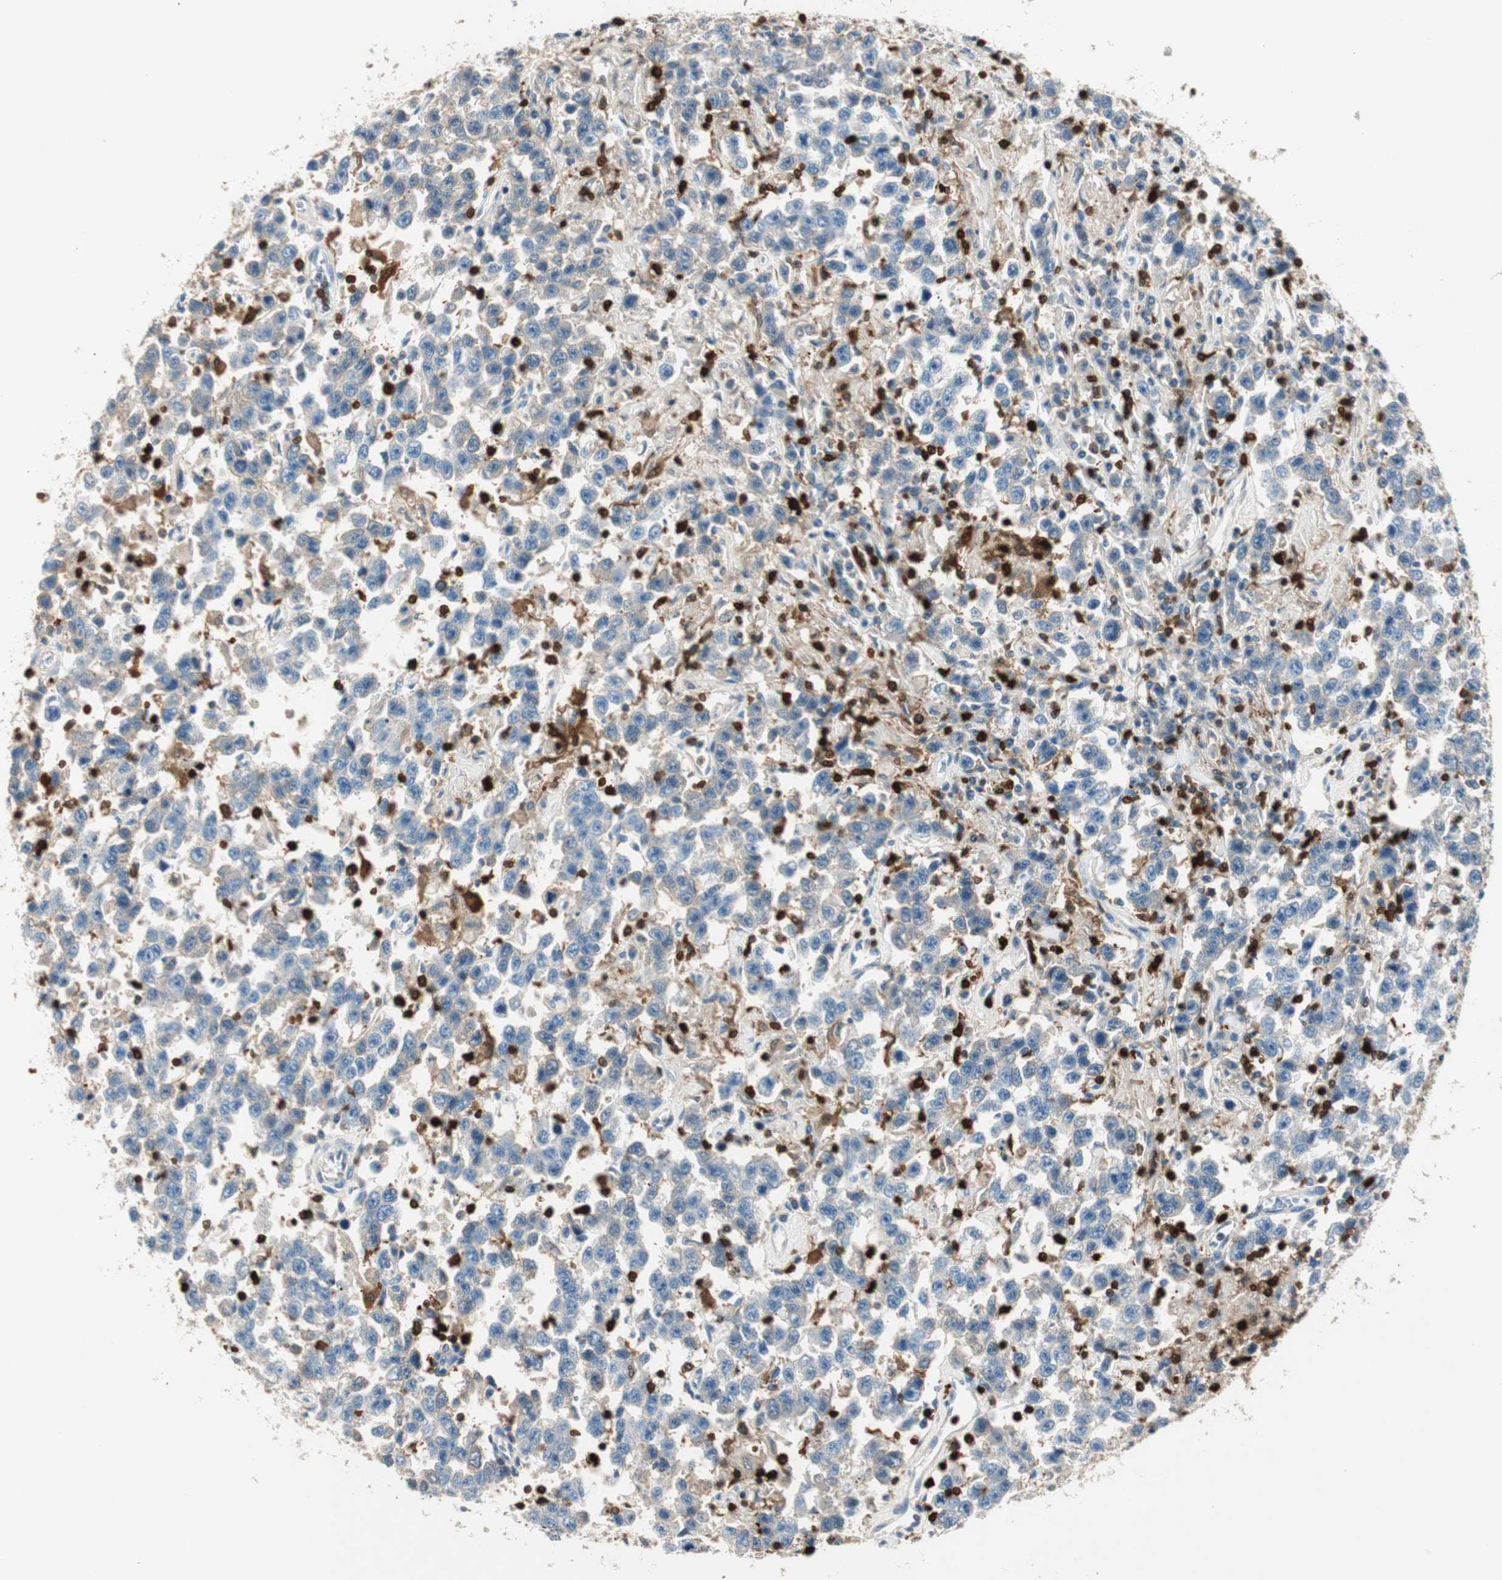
{"staining": {"intensity": "negative", "quantity": "none", "location": "none"}, "tissue": "testis cancer", "cell_type": "Tumor cells", "image_type": "cancer", "snomed": [{"axis": "morphology", "description": "Seminoma, NOS"}, {"axis": "topography", "description": "Testis"}], "caption": "Immunohistochemical staining of testis cancer (seminoma) displays no significant staining in tumor cells.", "gene": "COTL1", "patient": {"sex": "male", "age": 41}}